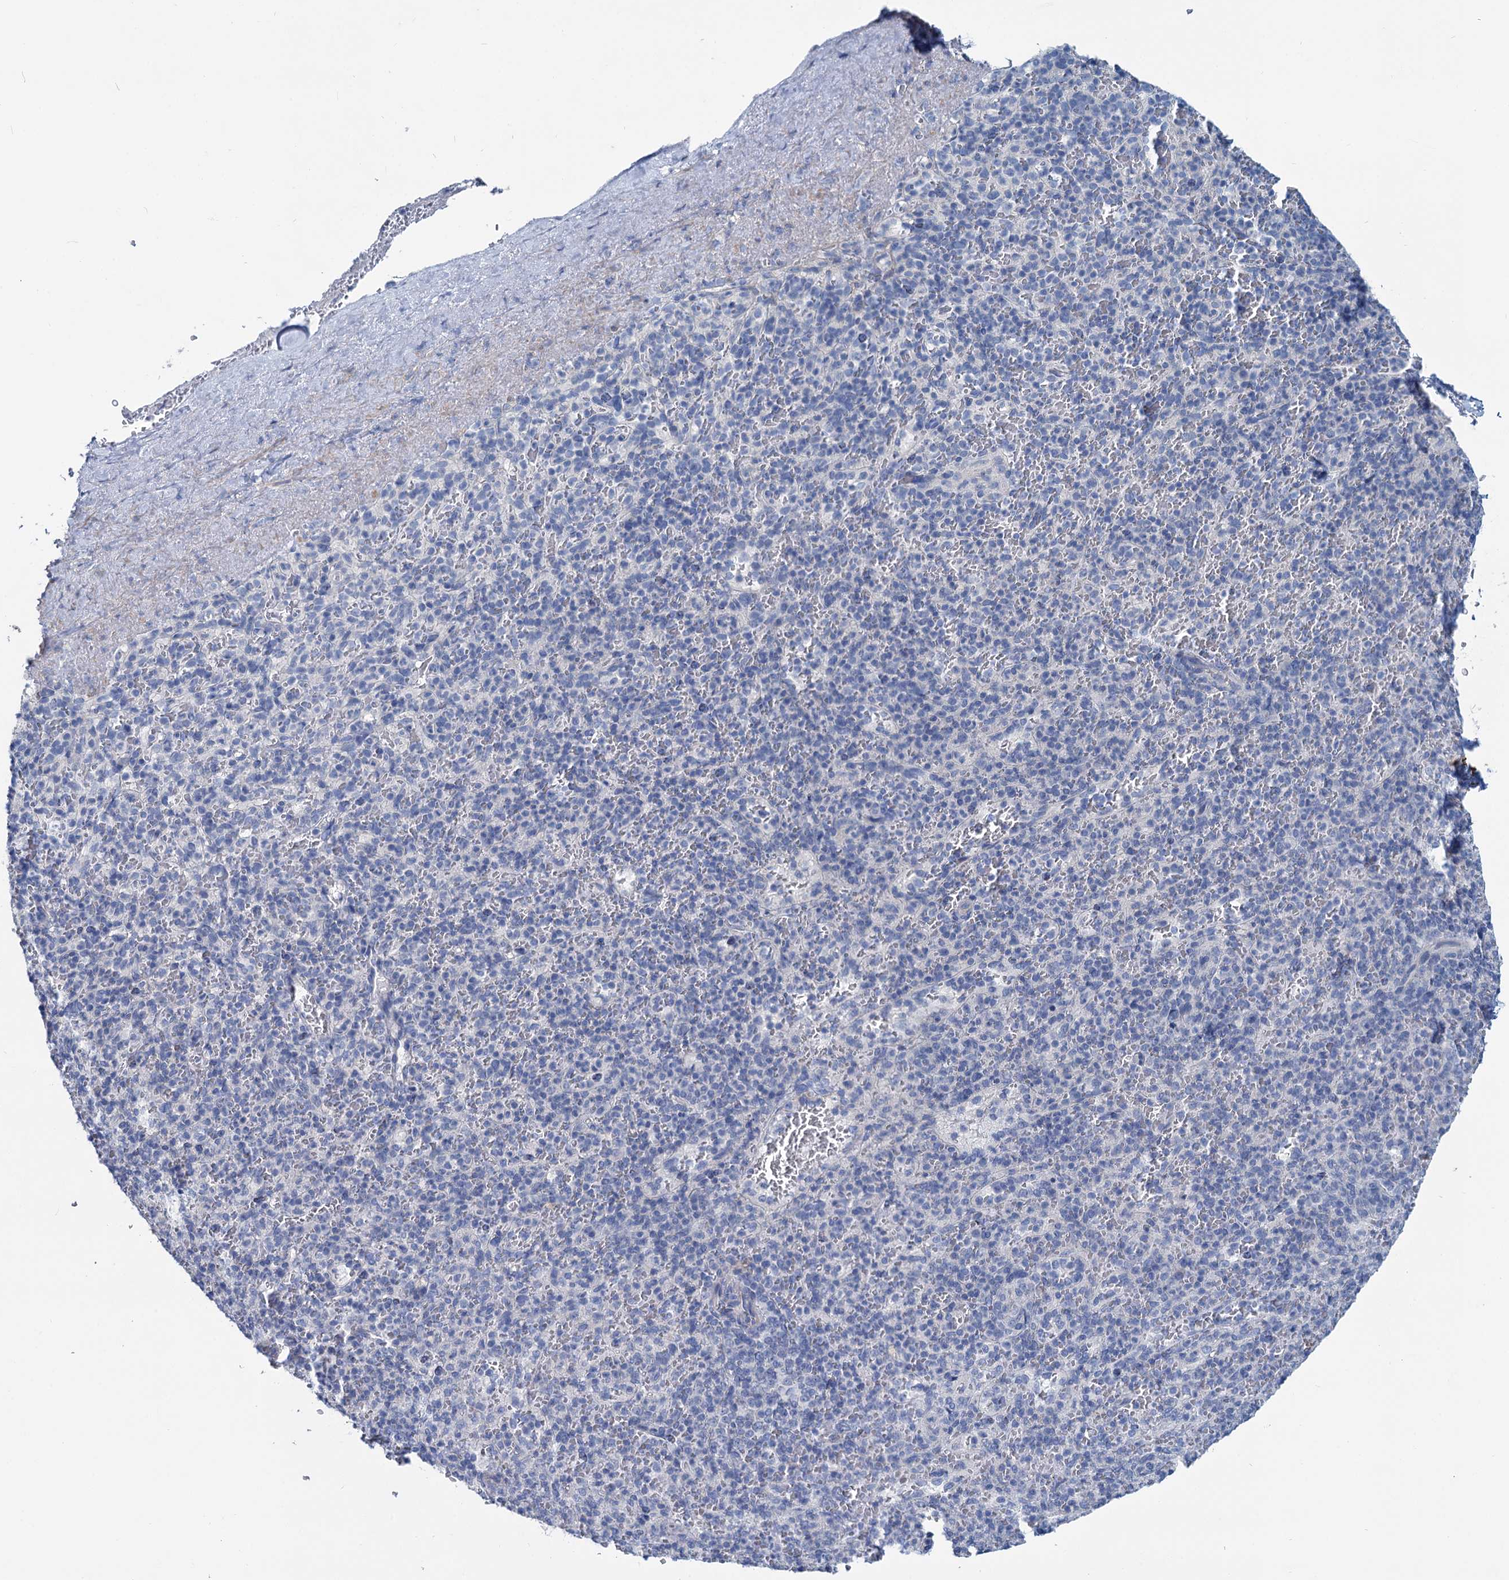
{"staining": {"intensity": "negative", "quantity": "none", "location": "none"}, "tissue": "spleen", "cell_type": "Cells in red pulp", "image_type": "normal", "snomed": [{"axis": "morphology", "description": "Normal tissue, NOS"}, {"axis": "topography", "description": "Spleen"}], "caption": "Histopathology image shows no significant protein positivity in cells in red pulp of benign spleen. Brightfield microscopy of immunohistochemistry (IHC) stained with DAB (3,3'-diaminobenzidine) (brown) and hematoxylin (blue), captured at high magnification.", "gene": "SLC1A3", "patient": {"sex": "male", "age": 82}}